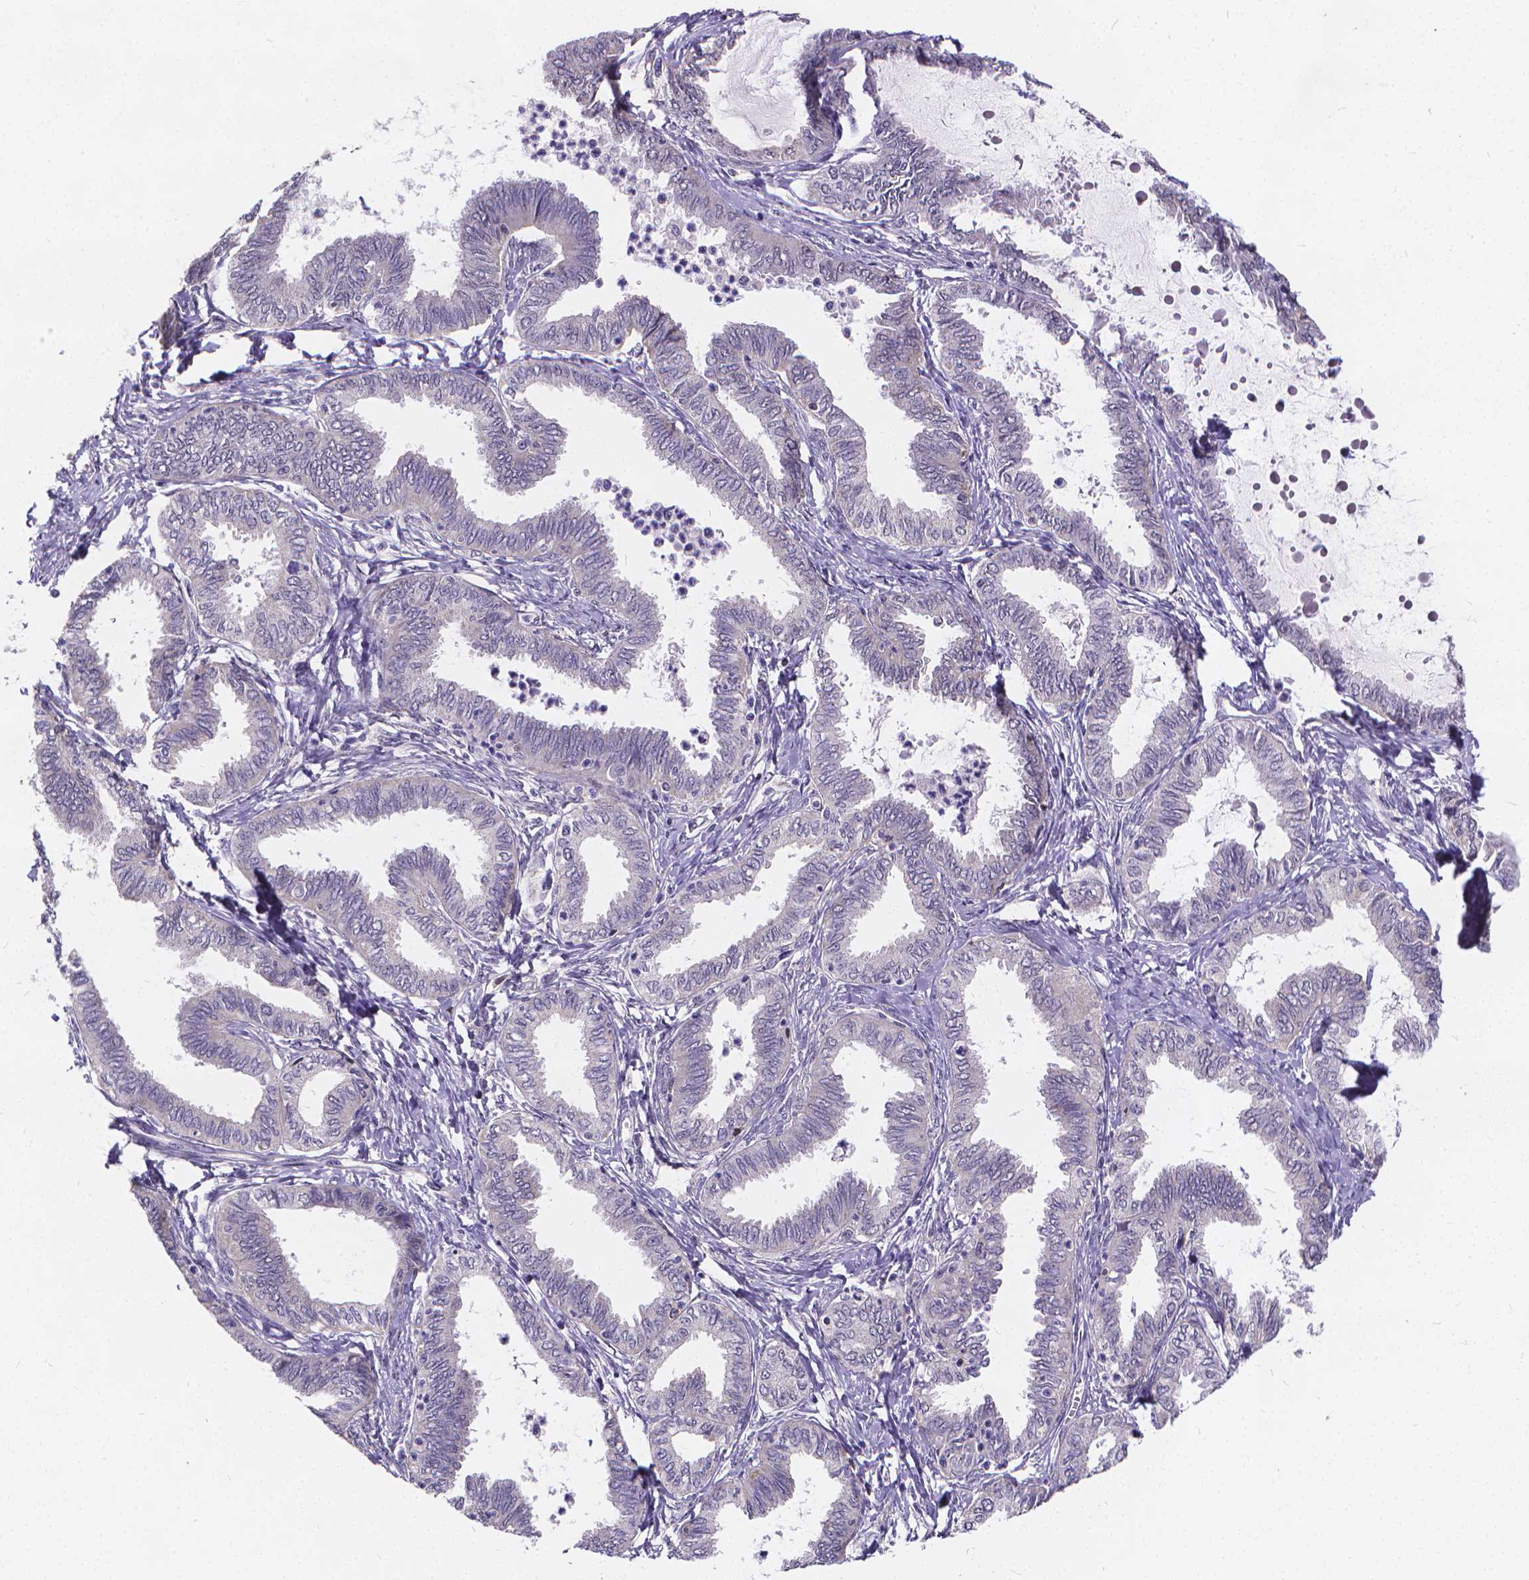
{"staining": {"intensity": "negative", "quantity": "none", "location": "none"}, "tissue": "ovarian cancer", "cell_type": "Tumor cells", "image_type": "cancer", "snomed": [{"axis": "morphology", "description": "Carcinoma, endometroid"}, {"axis": "topography", "description": "Ovary"}], "caption": "Immunohistochemistry (IHC) micrograph of human ovarian cancer stained for a protein (brown), which exhibits no positivity in tumor cells.", "gene": "GLRB", "patient": {"sex": "female", "age": 70}}